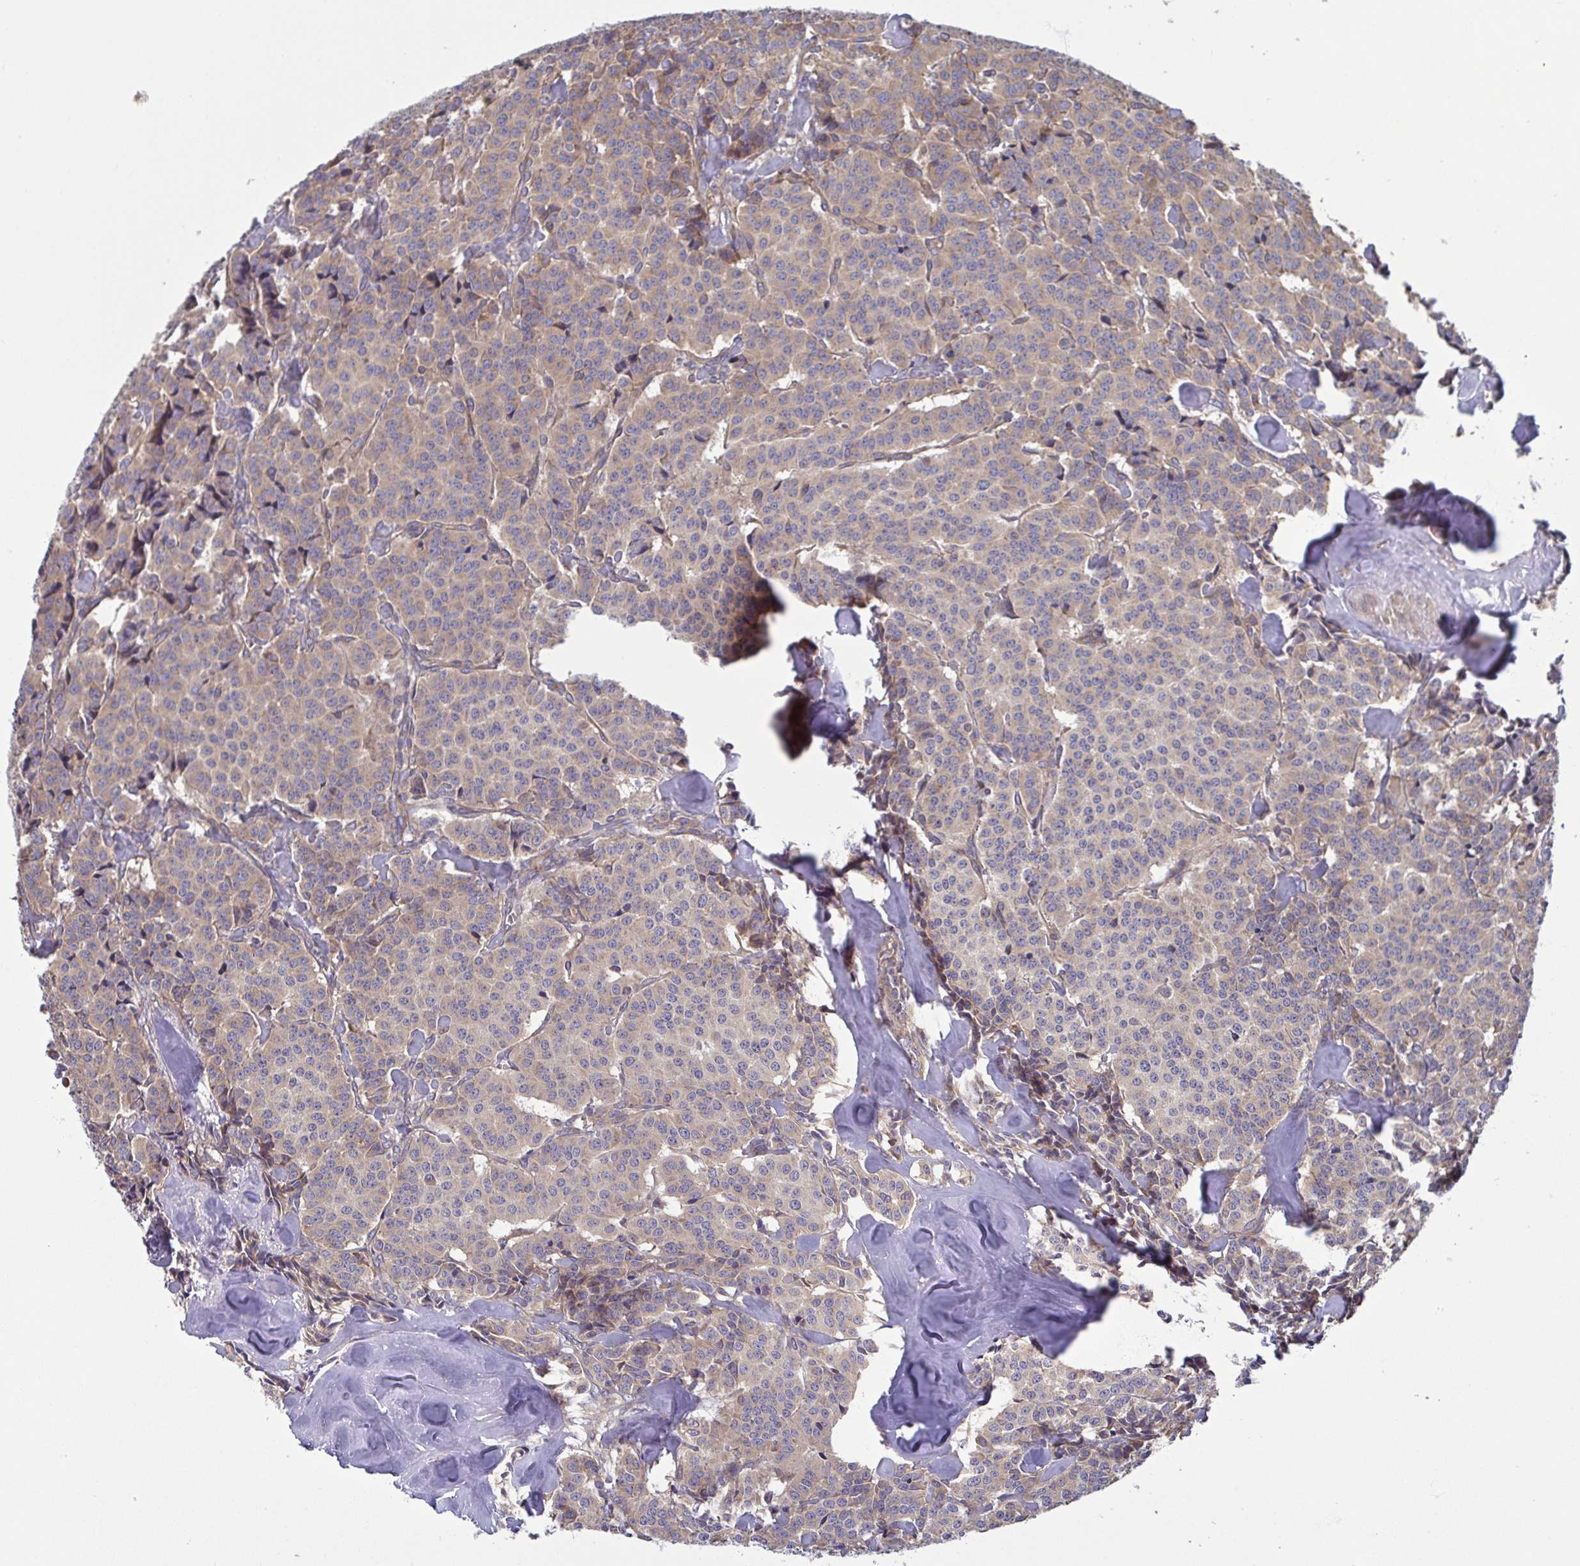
{"staining": {"intensity": "weak", "quantity": ">75%", "location": "cytoplasmic/membranous"}, "tissue": "carcinoid", "cell_type": "Tumor cells", "image_type": "cancer", "snomed": [{"axis": "morphology", "description": "Normal tissue, NOS"}, {"axis": "morphology", "description": "Carcinoid, malignant, NOS"}, {"axis": "topography", "description": "Lung"}], "caption": "Immunohistochemistry histopathology image of carcinoid stained for a protein (brown), which demonstrates low levels of weak cytoplasmic/membranous positivity in about >75% of tumor cells.", "gene": "LMF2", "patient": {"sex": "female", "age": 46}}